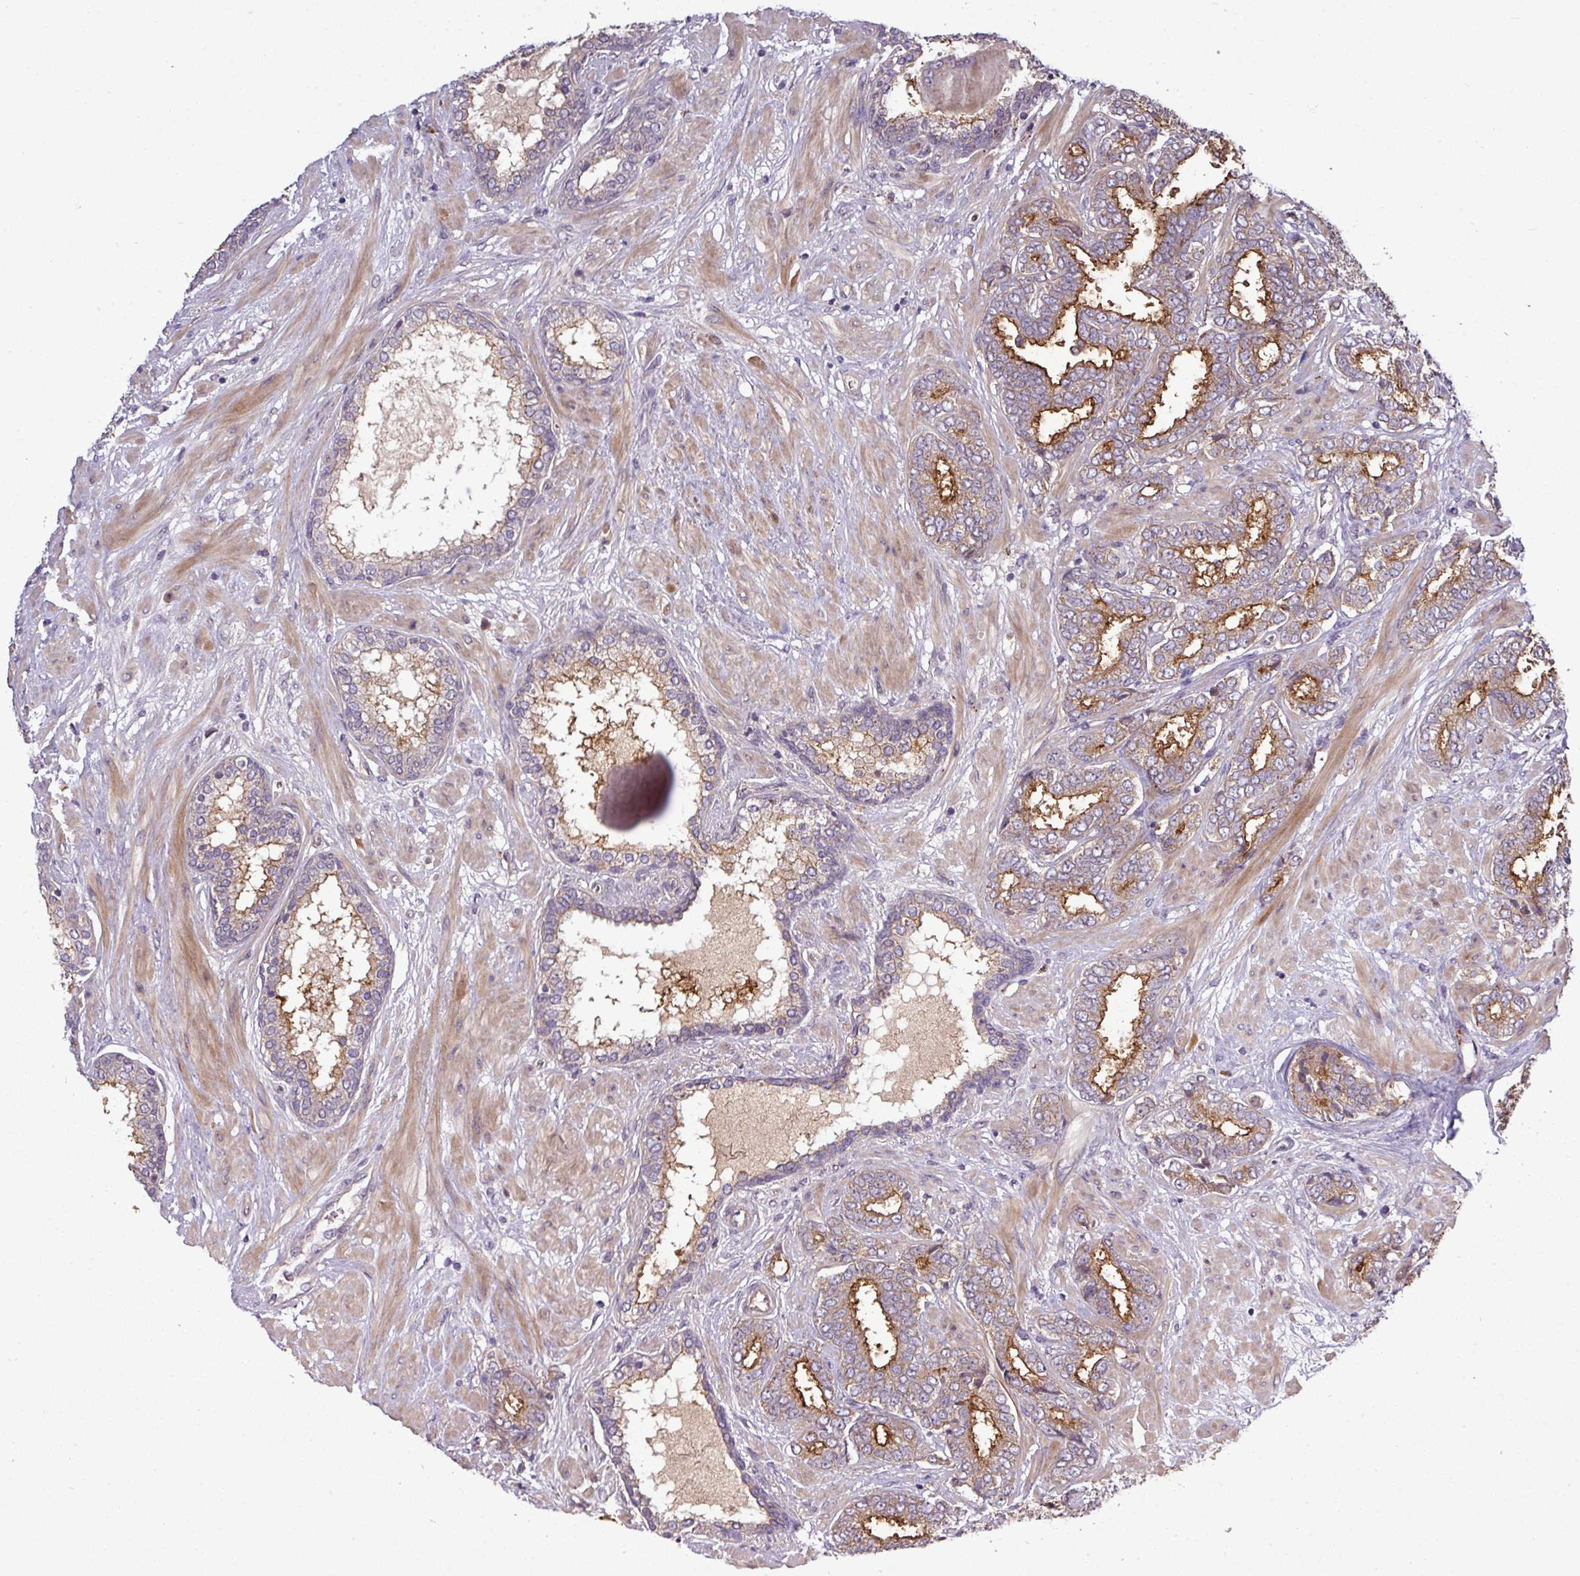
{"staining": {"intensity": "moderate", "quantity": "25%-75%", "location": "cytoplasmic/membranous"}, "tissue": "prostate cancer", "cell_type": "Tumor cells", "image_type": "cancer", "snomed": [{"axis": "morphology", "description": "Adenocarcinoma, High grade"}, {"axis": "topography", "description": "Prostate"}], "caption": "Immunohistochemical staining of prostate cancer (adenocarcinoma (high-grade)) exhibits moderate cytoplasmic/membranous protein positivity in approximately 25%-75% of tumor cells. (Stains: DAB in brown, nuclei in blue, Microscopy: brightfield microscopy at high magnification).", "gene": "PAPLN", "patient": {"sex": "male", "age": 72}}